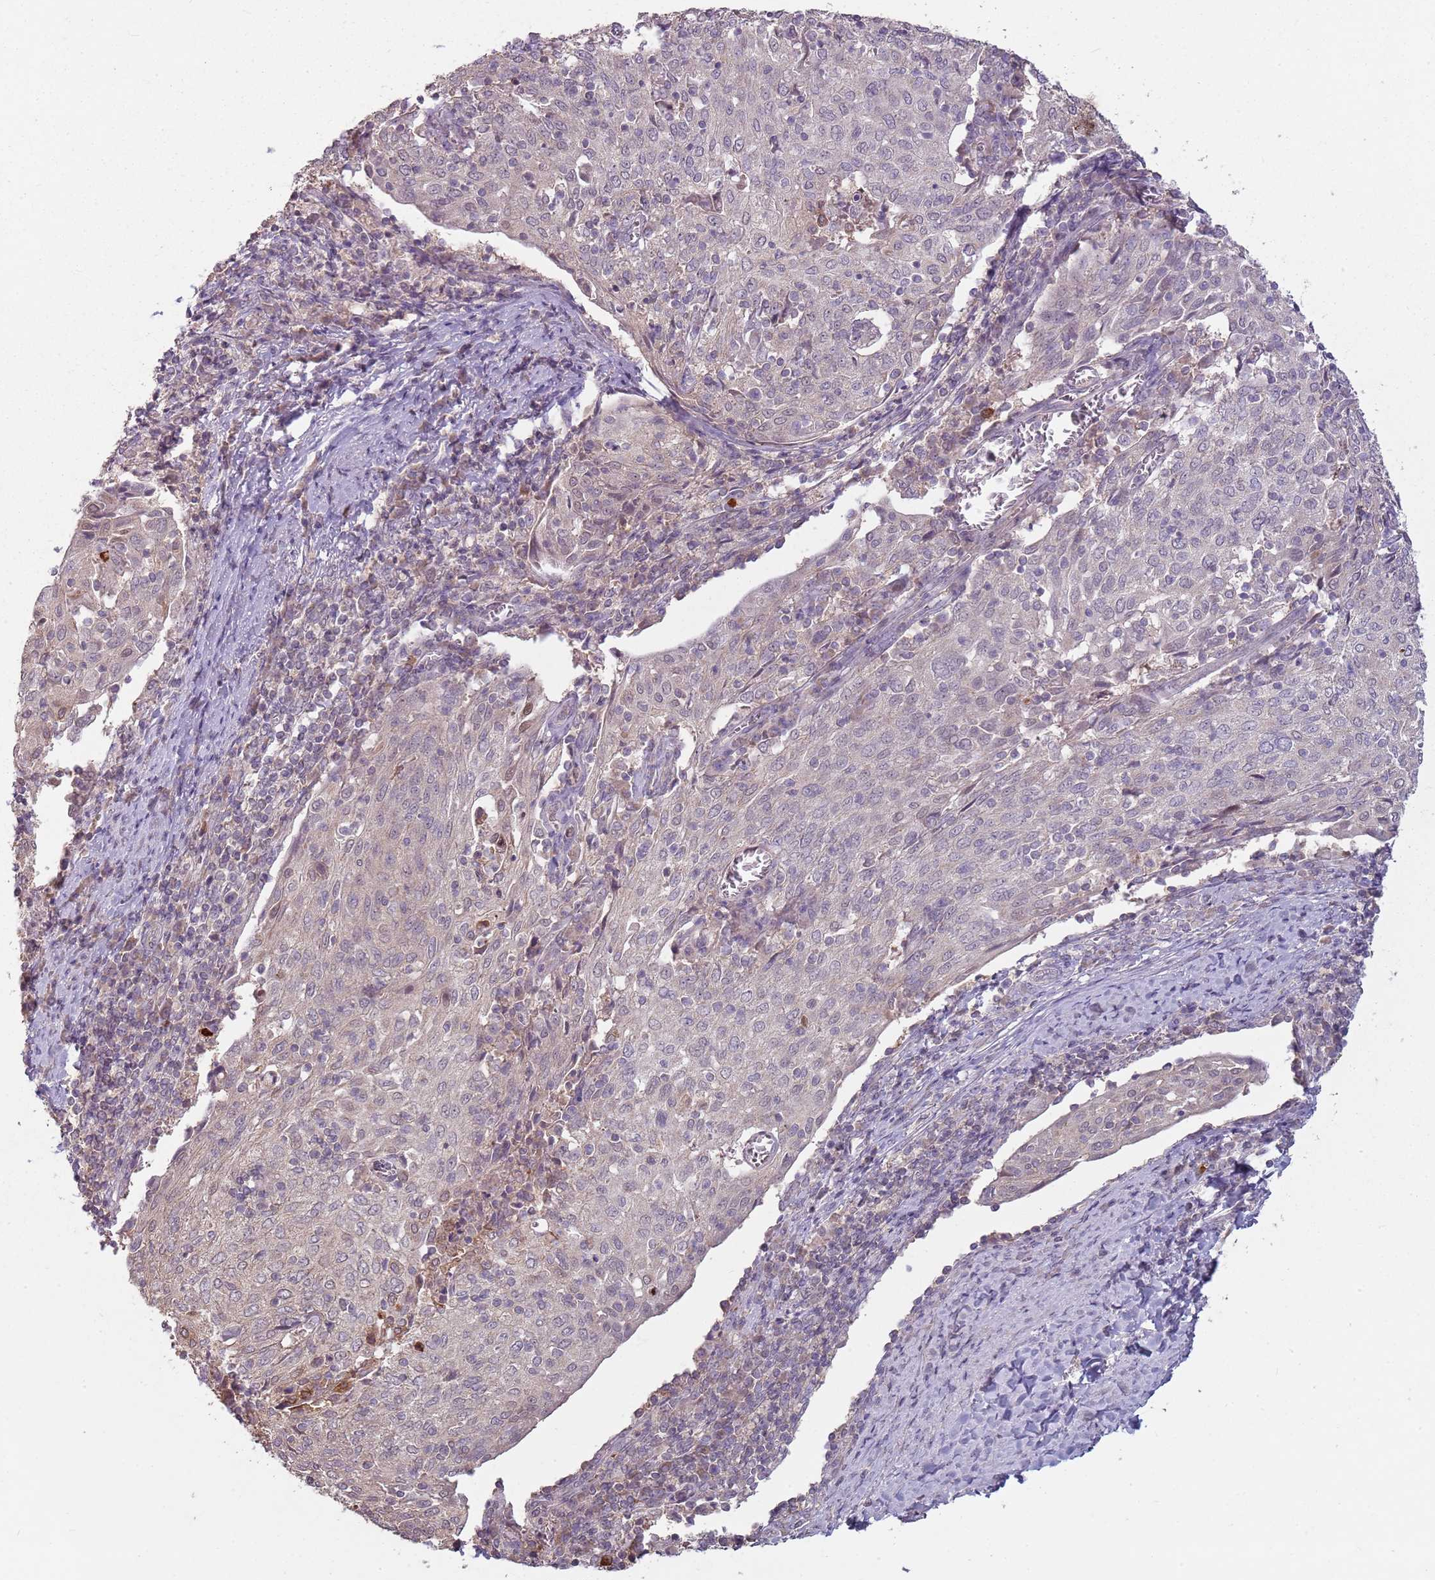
{"staining": {"intensity": "negative", "quantity": "none", "location": "none"}, "tissue": "cervical cancer", "cell_type": "Tumor cells", "image_type": "cancer", "snomed": [{"axis": "morphology", "description": "Squamous cell carcinoma, NOS"}, {"axis": "topography", "description": "Cervix"}], "caption": "Immunohistochemistry (IHC) of cervical cancer displays no staining in tumor cells.", "gene": "TEKT4", "patient": {"sex": "female", "age": 52}}